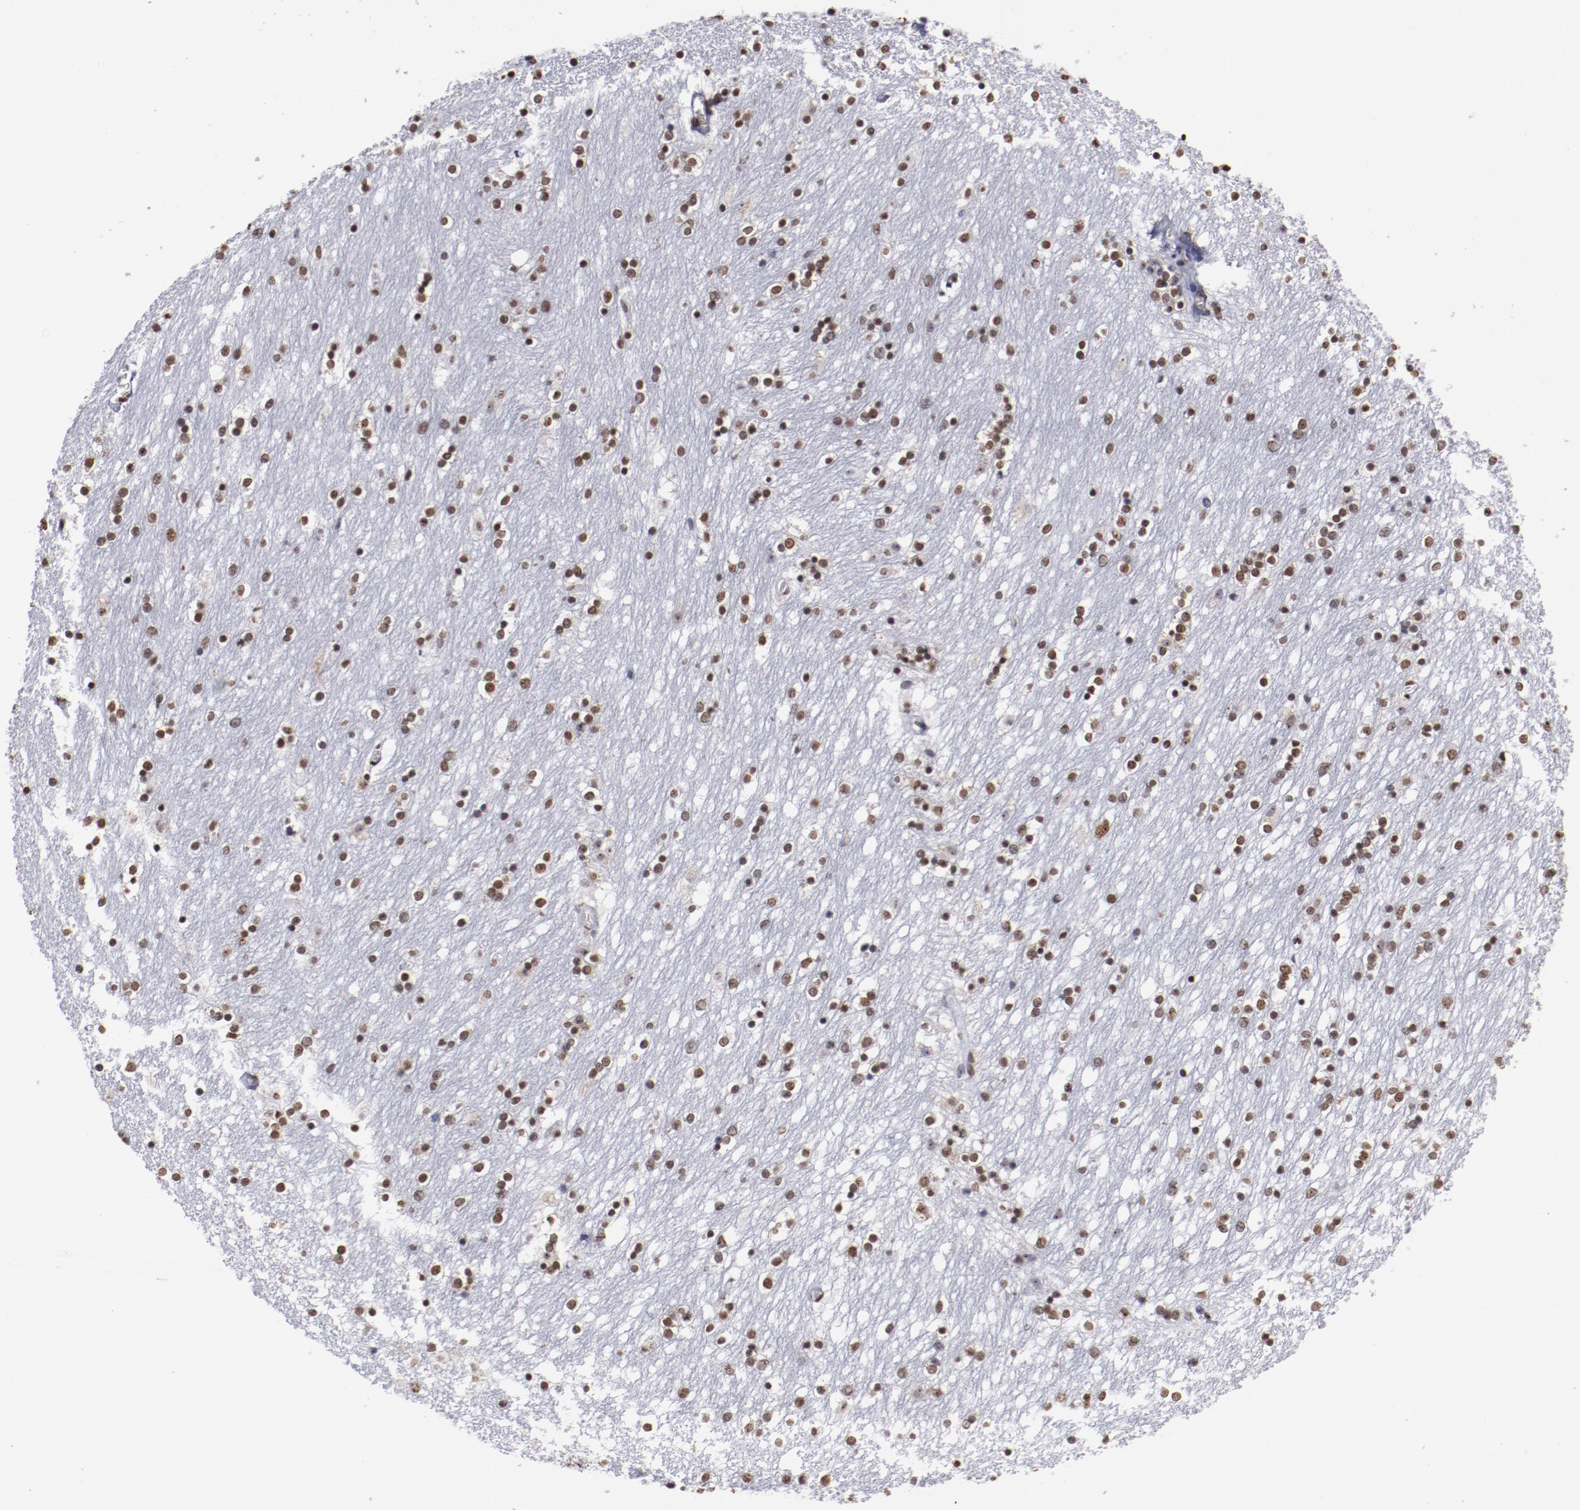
{"staining": {"intensity": "strong", "quantity": "25%-75%", "location": "nuclear"}, "tissue": "caudate", "cell_type": "Glial cells", "image_type": "normal", "snomed": [{"axis": "morphology", "description": "Normal tissue, NOS"}, {"axis": "topography", "description": "Lateral ventricle wall"}], "caption": "Immunohistochemistry histopathology image of unremarkable human caudate stained for a protein (brown), which reveals high levels of strong nuclear staining in about 25%-75% of glial cells.", "gene": "HNRNPA1L3", "patient": {"sex": "female", "age": 54}}